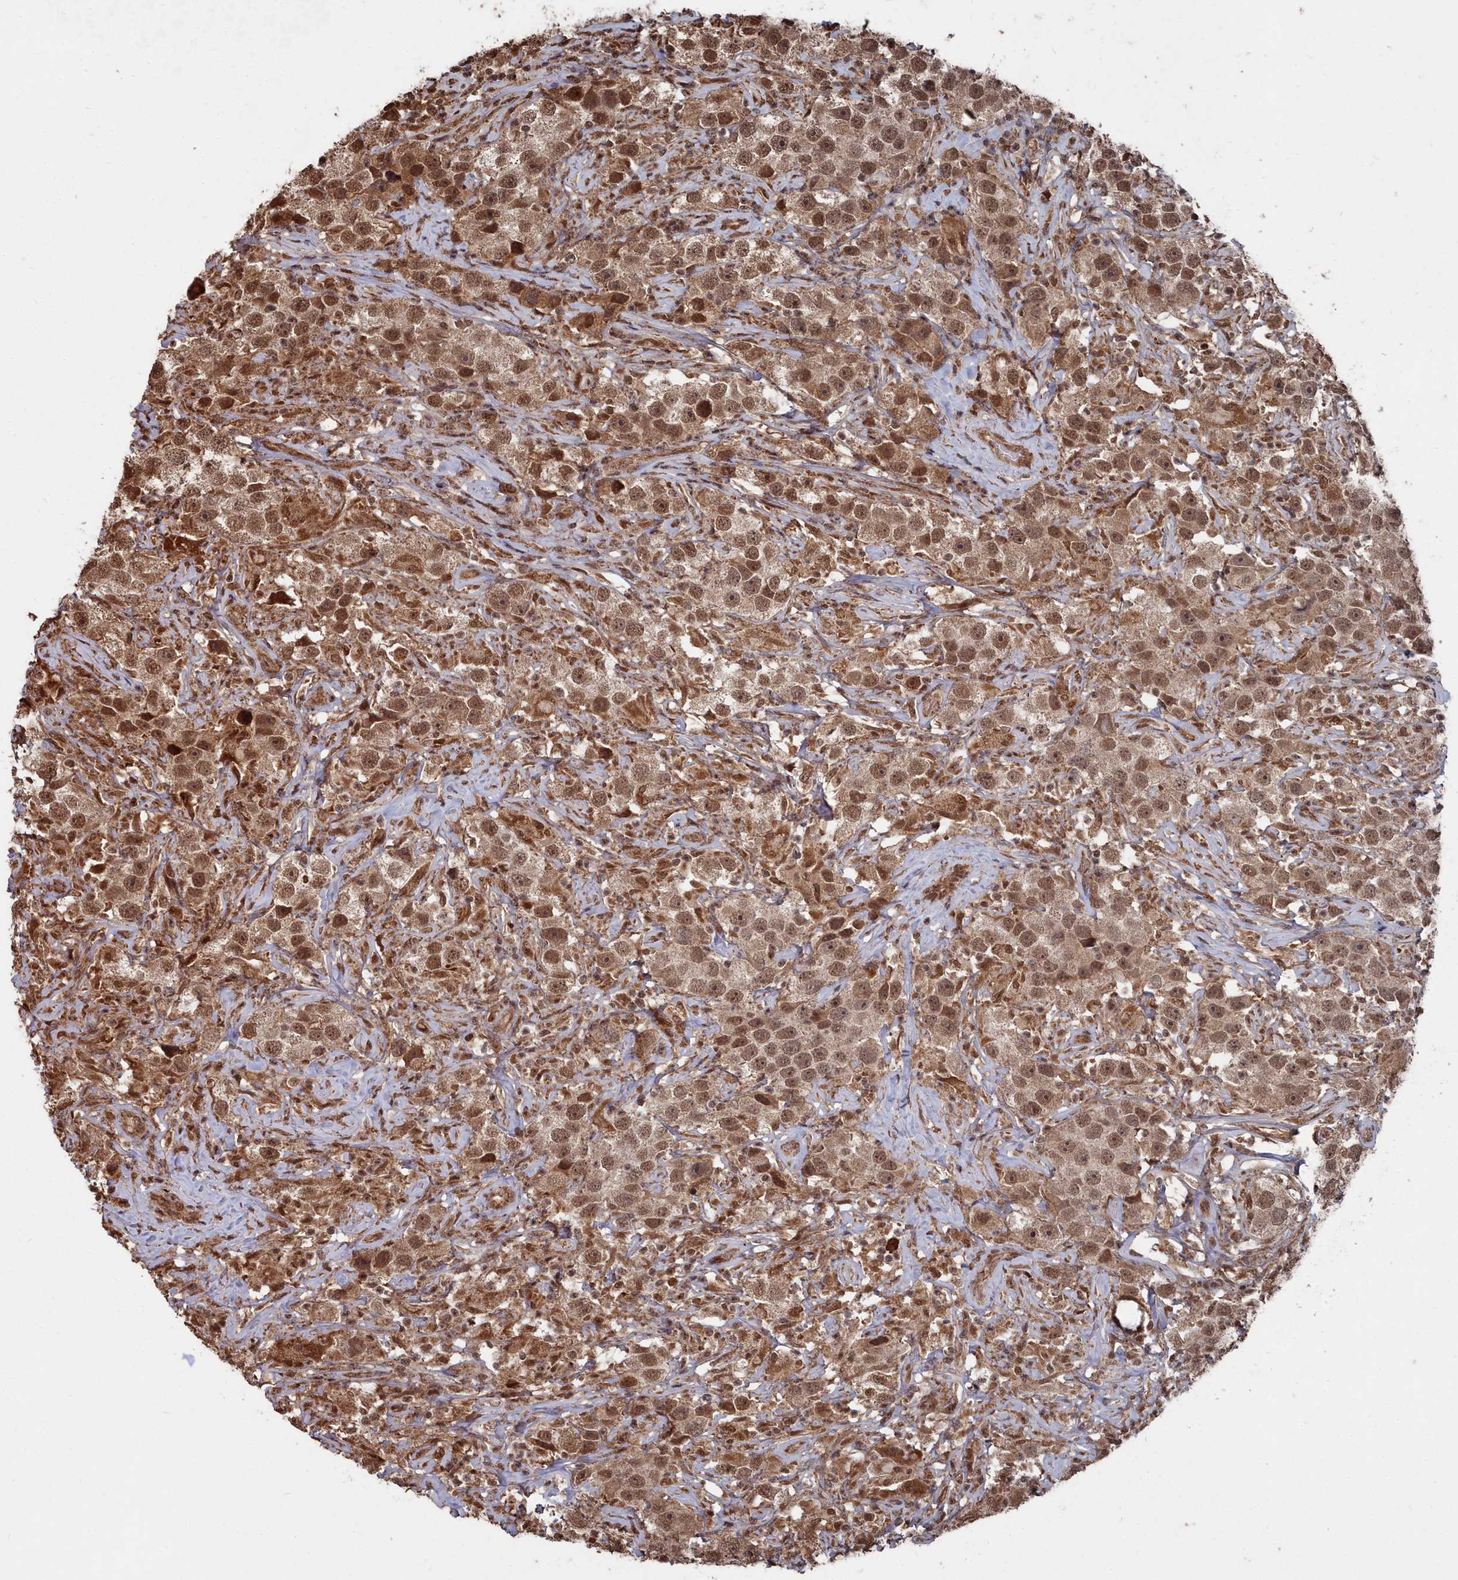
{"staining": {"intensity": "moderate", "quantity": ">75%", "location": "cytoplasmic/membranous,nuclear"}, "tissue": "testis cancer", "cell_type": "Tumor cells", "image_type": "cancer", "snomed": [{"axis": "morphology", "description": "Seminoma, NOS"}, {"axis": "topography", "description": "Testis"}], "caption": "High-power microscopy captured an immunohistochemistry image of testis seminoma, revealing moderate cytoplasmic/membranous and nuclear staining in approximately >75% of tumor cells.", "gene": "CCNP", "patient": {"sex": "male", "age": 49}}